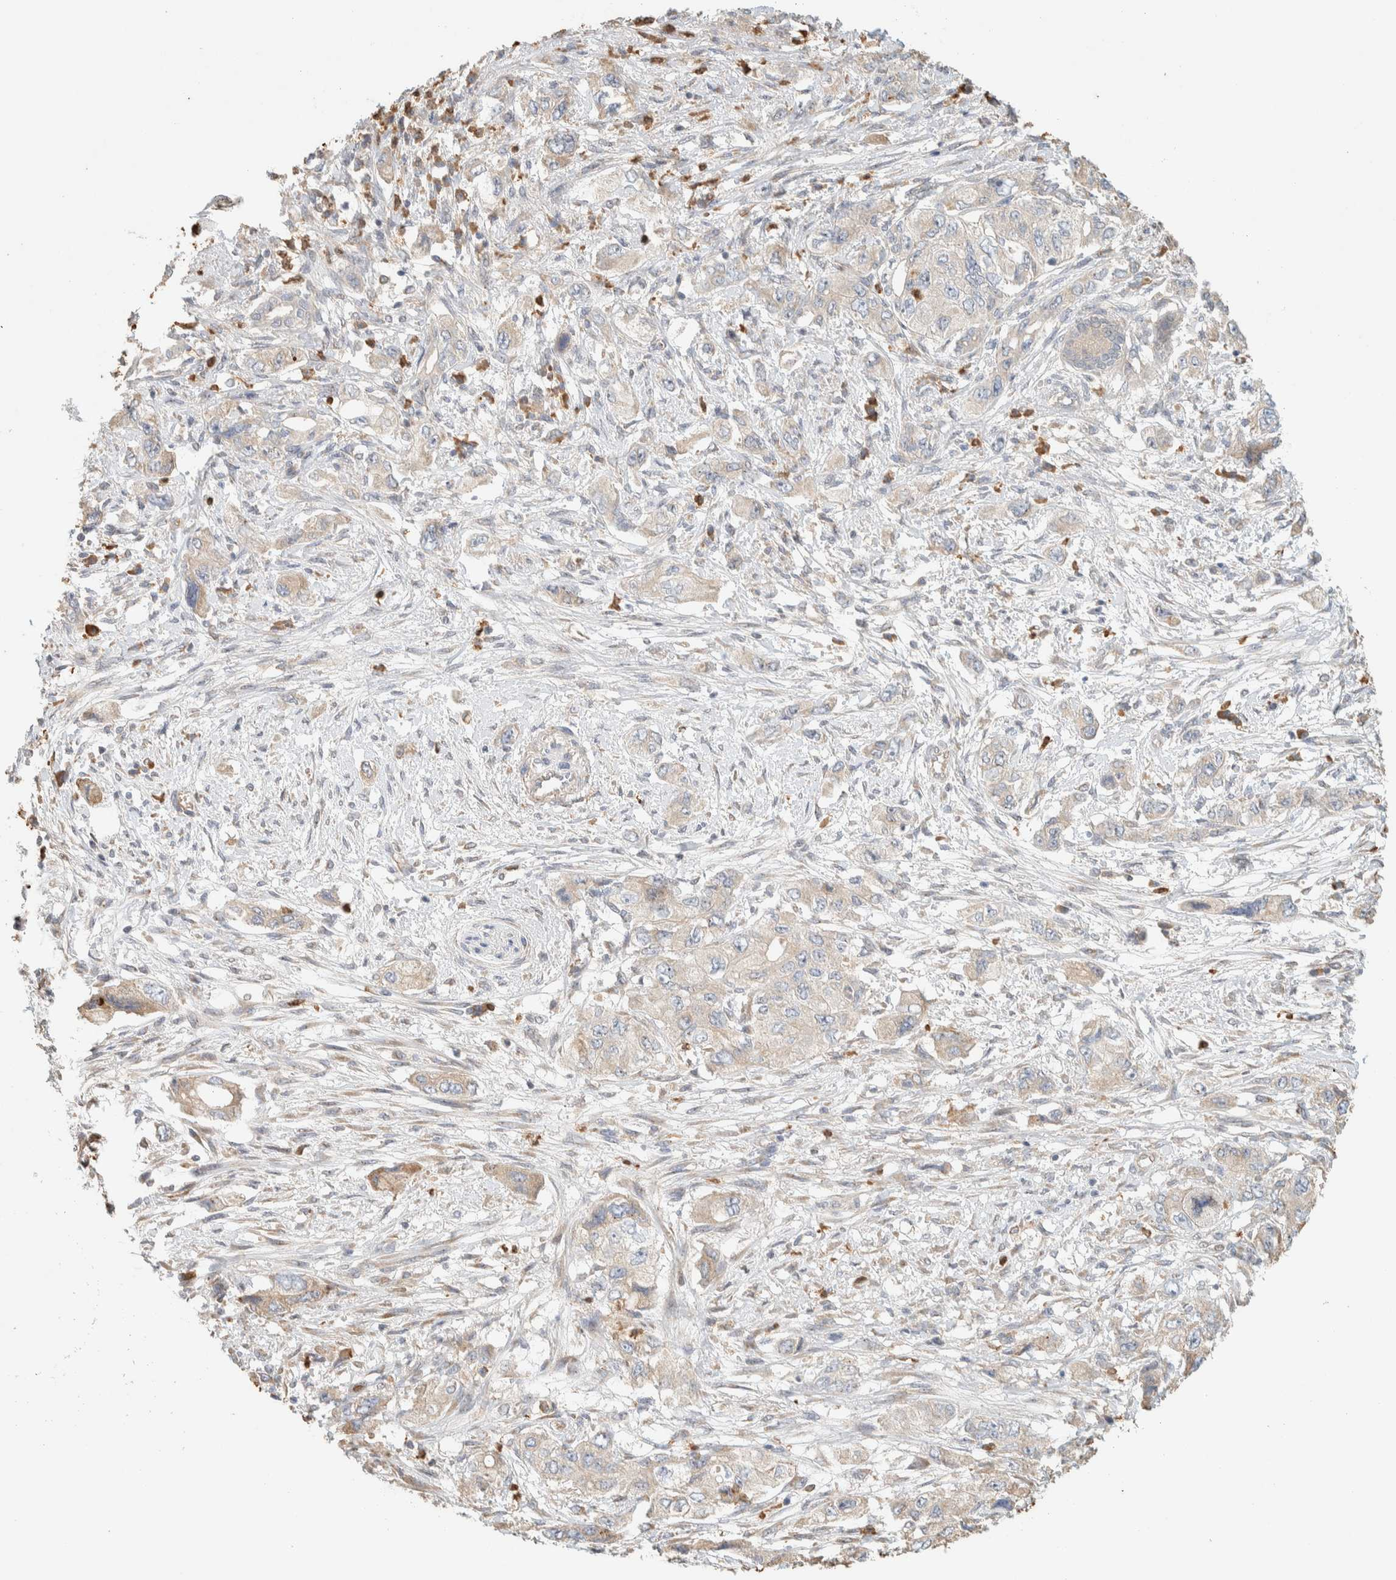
{"staining": {"intensity": "weak", "quantity": ">75%", "location": "cytoplasmic/membranous"}, "tissue": "pancreatic cancer", "cell_type": "Tumor cells", "image_type": "cancer", "snomed": [{"axis": "morphology", "description": "Adenocarcinoma, NOS"}, {"axis": "topography", "description": "Pancreas"}], "caption": "Pancreatic adenocarcinoma tissue exhibits weak cytoplasmic/membranous expression in approximately >75% of tumor cells, visualized by immunohistochemistry.", "gene": "TTC3", "patient": {"sex": "female", "age": 73}}